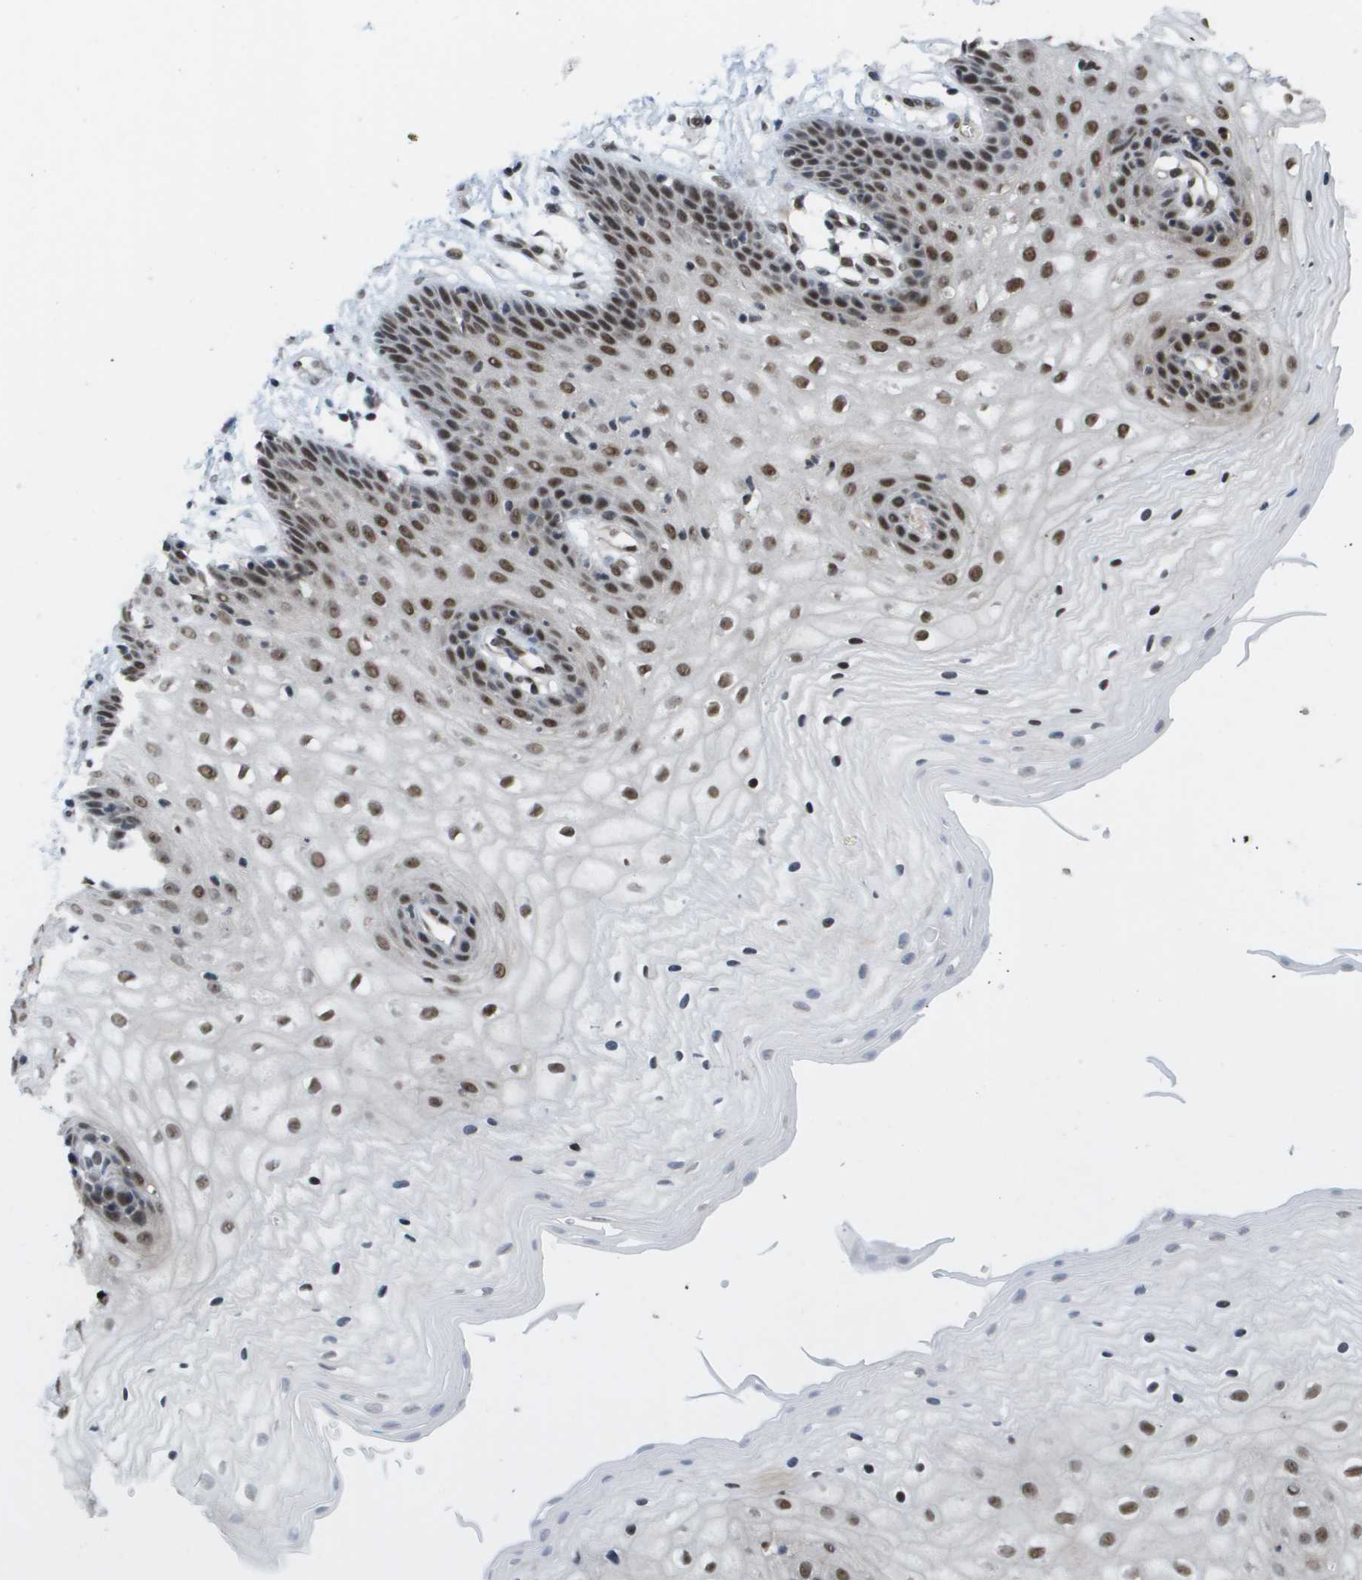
{"staining": {"intensity": "moderate", "quantity": ">75%", "location": "nuclear"}, "tissue": "vagina", "cell_type": "Squamous epithelial cells", "image_type": "normal", "snomed": [{"axis": "morphology", "description": "Normal tissue, NOS"}, {"axis": "topography", "description": "Vagina"}], "caption": "Immunohistochemistry of benign vagina demonstrates medium levels of moderate nuclear staining in about >75% of squamous epithelial cells.", "gene": "CDT1", "patient": {"sex": "female", "age": 34}}